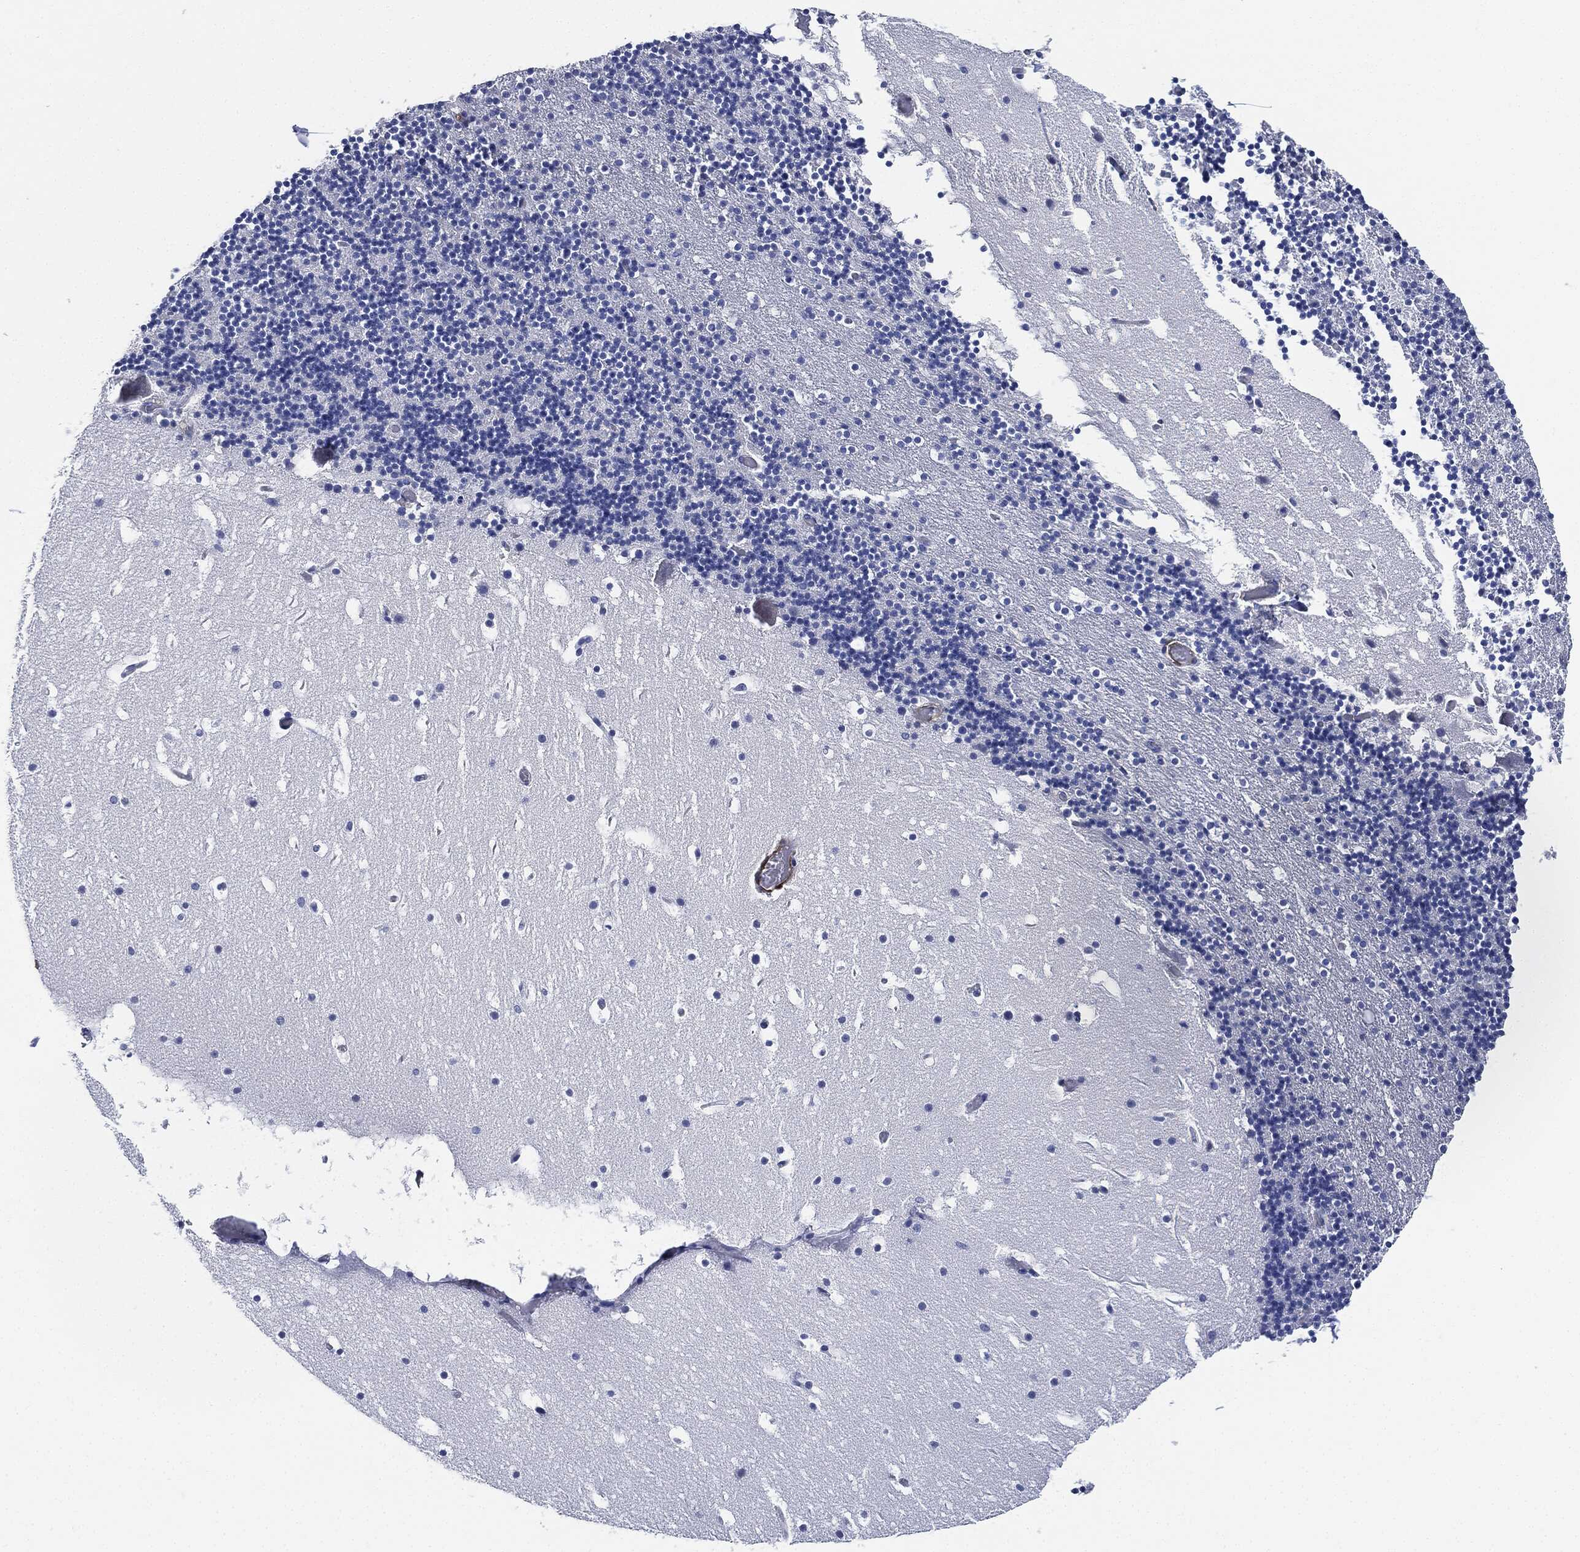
{"staining": {"intensity": "negative", "quantity": "none", "location": "none"}, "tissue": "cerebellum", "cell_type": "Cells in granular layer", "image_type": "normal", "snomed": [{"axis": "morphology", "description": "Normal tissue, NOS"}, {"axis": "topography", "description": "Cerebellum"}], "caption": "High power microscopy photomicrograph of an IHC micrograph of normal cerebellum, revealing no significant staining in cells in granular layer.", "gene": "TAGLN", "patient": {"sex": "male", "age": 37}}